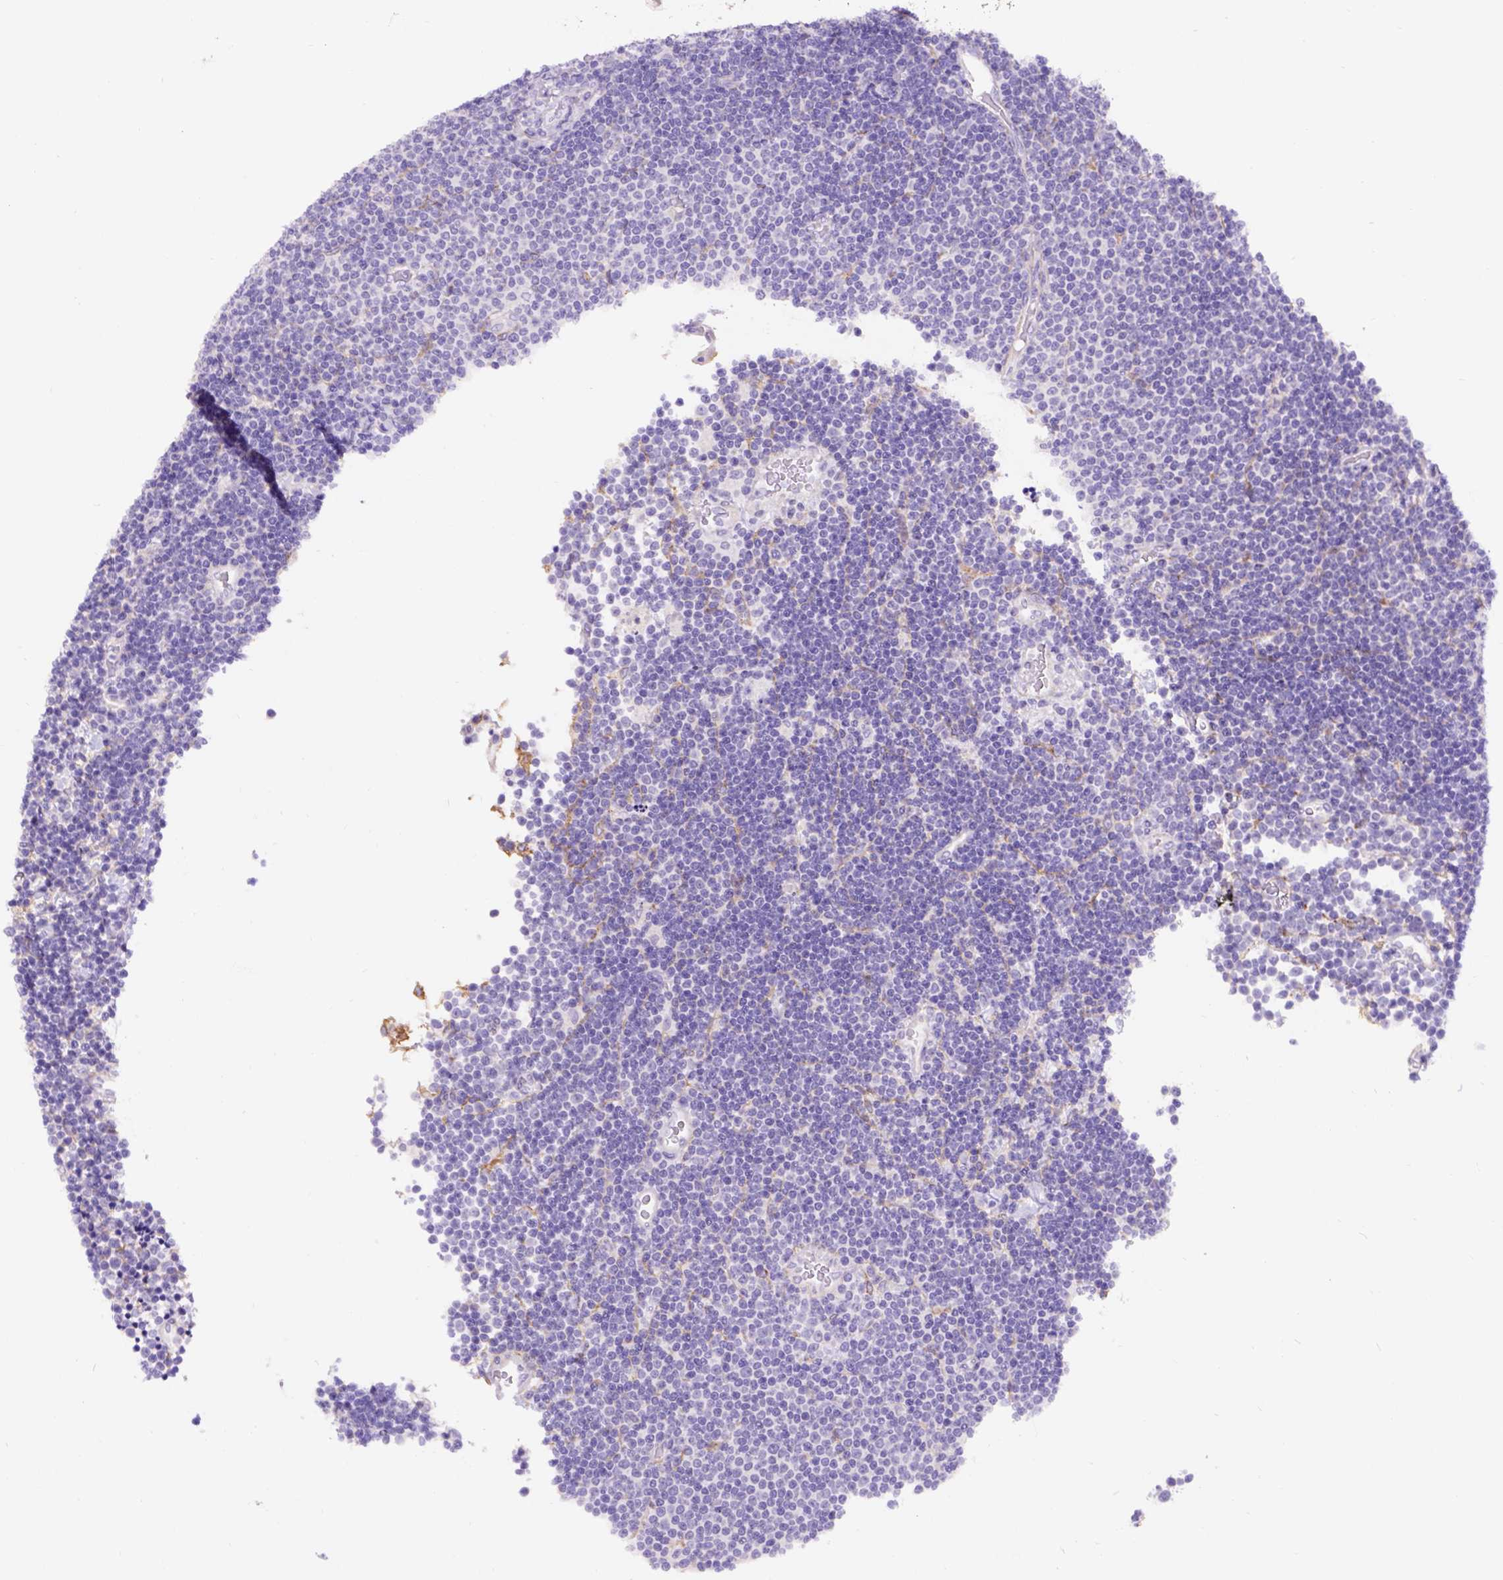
{"staining": {"intensity": "negative", "quantity": "none", "location": "none"}, "tissue": "lymphoma", "cell_type": "Tumor cells", "image_type": "cancer", "snomed": [{"axis": "morphology", "description": "Malignant lymphoma, non-Hodgkin's type, Low grade"}, {"axis": "topography", "description": "Brain"}], "caption": "High magnification brightfield microscopy of lymphoma stained with DAB (3,3'-diaminobenzidine) (brown) and counterstained with hematoxylin (blue): tumor cells show no significant positivity.", "gene": "EGFR", "patient": {"sex": "female", "age": 66}}